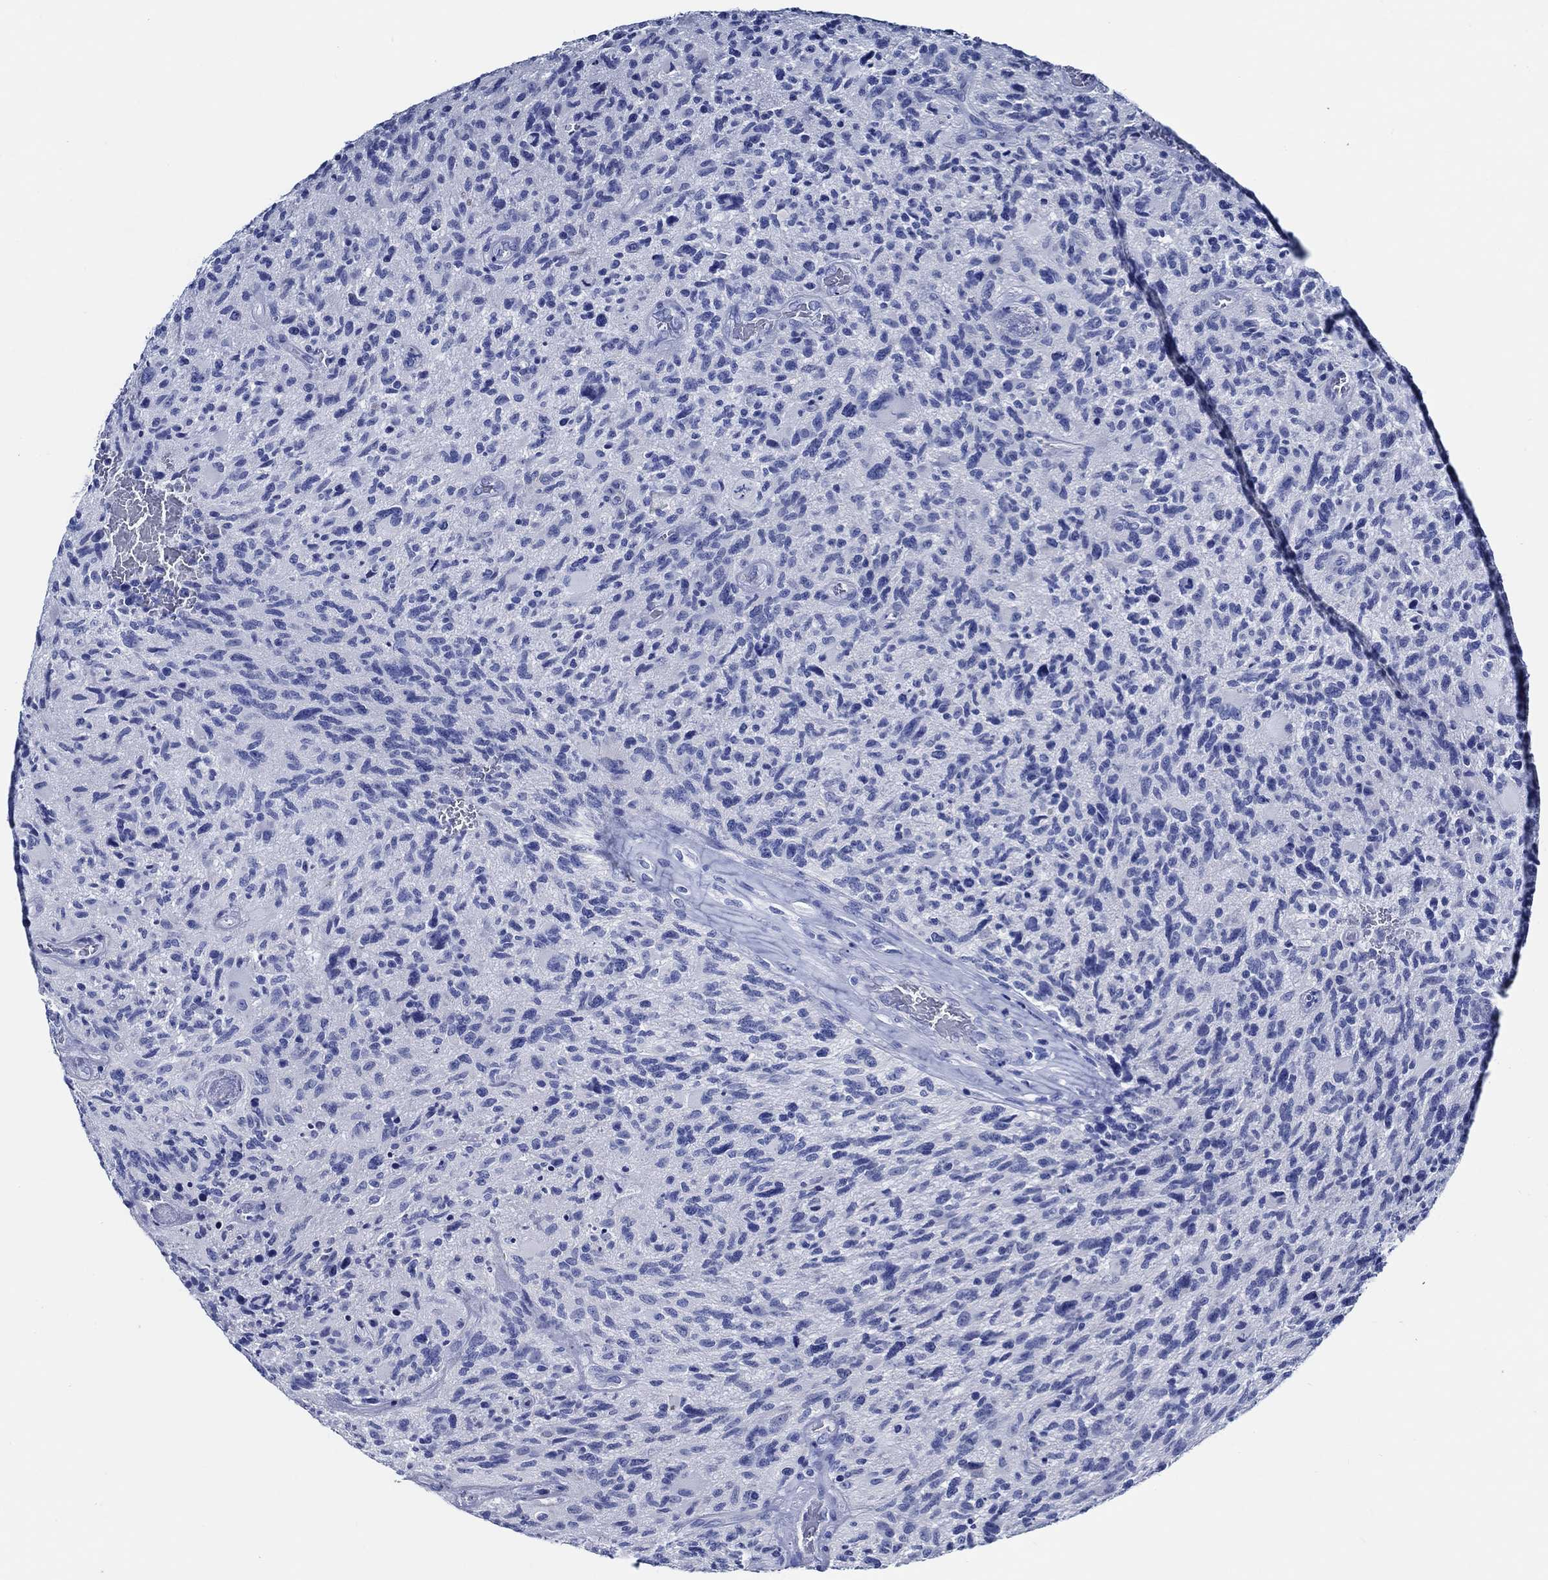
{"staining": {"intensity": "negative", "quantity": "none", "location": "none"}, "tissue": "glioma", "cell_type": "Tumor cells", "image_type": "cancer", "snomed": [{"axis": "morphology", "description": "Glioma, malignant, NOS"}, {"axis": "morphology", "description": "Glioma, malignant, High grade"}, {"axis": "topography", "description": "Brain"}], "caption": "The immunohistochemistry (IHC) histopathology image has no significant positivity in tumor cells of malignant glioma tissue.", "gene": "WDR62", "patient": {"sex": "female", "age": 71}}